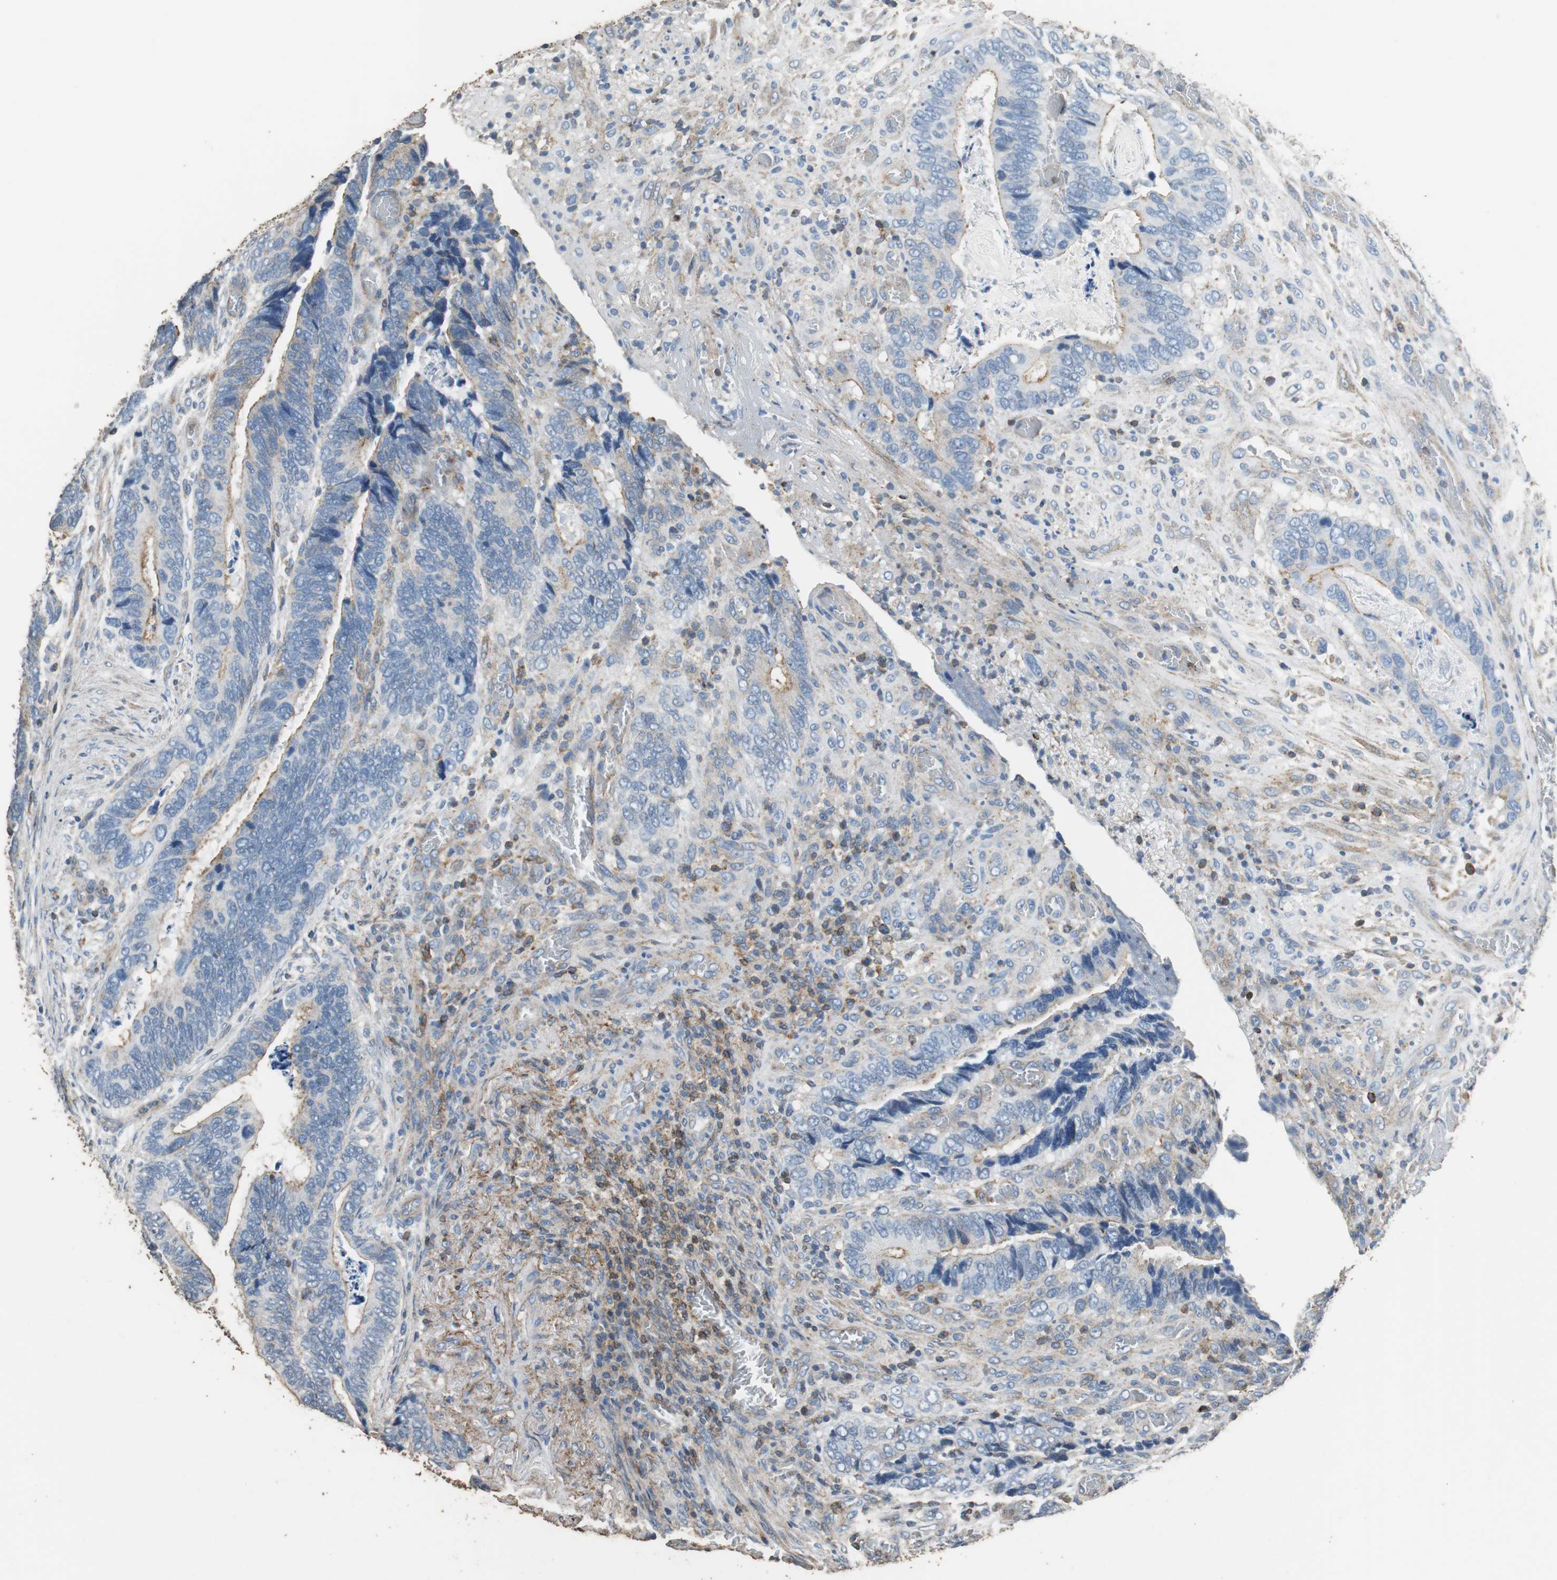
{"staining": {"intensity": "weak", "quantity": "<25%", "location": "cytoplasmic/membranous"}, "tissue": "colorectal cancer", "cell_type": "Tumor cells", "image_type": "cancer", "snomed": [{"axis": "morphology", "description": "Adenocarcinoma, NOS"}, {"axis": "topography", "description": "Colon"}], "caption": "DAB immunohistochemical staining of adenocarcinoma (colorectal) exhibits no significant expression in tumor cells. The staining was performed using DAB to visualize the protein expression in brown, while the nuclei were stained in blue with hematoxylin (Magnification: 20x).", "gene": "PRKRA", "patient": {"sex": "male", "age": 72}}